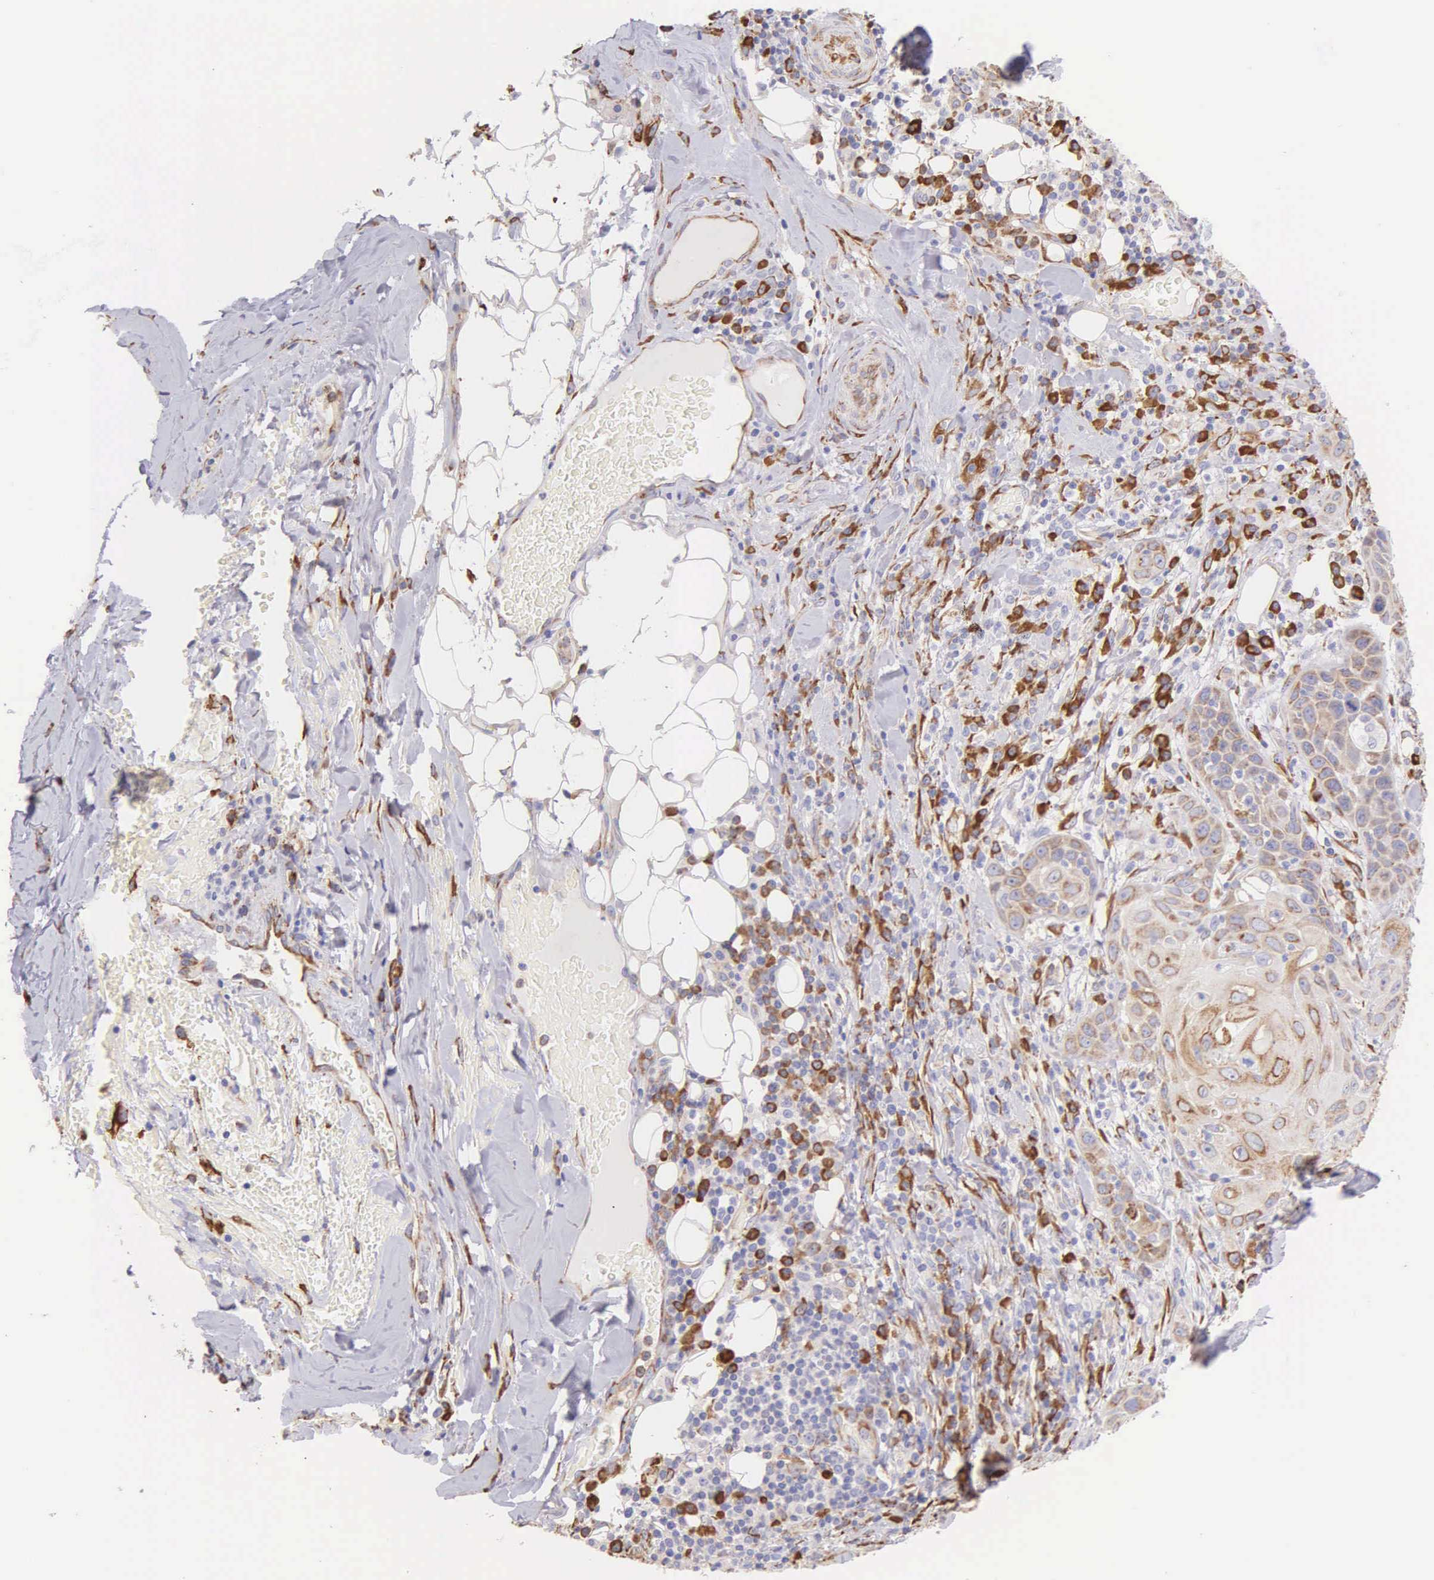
{"staining": {"intensity": "strong", "quantity": ">75%", "location": "cytoplasmic/membranous"}, "tissue": "skin cancer", "cell_type": "Tumor cells", "image_type": "cancer", "snomed": [{"axis": "morphology", "description": "Squamous cell carcinoma, NOS"}, {"axis": "topography", "description": "Skin"}], "caption": "About >75% of tumor cells in human skin cancer (squamous cell carcinoma) exhibit strong cytoplasmic/membranous protein staining as visualized by brown immunohistochemical staining.", "gene": "CKAP4", "patient": {"sex": "male", "age": 84}}